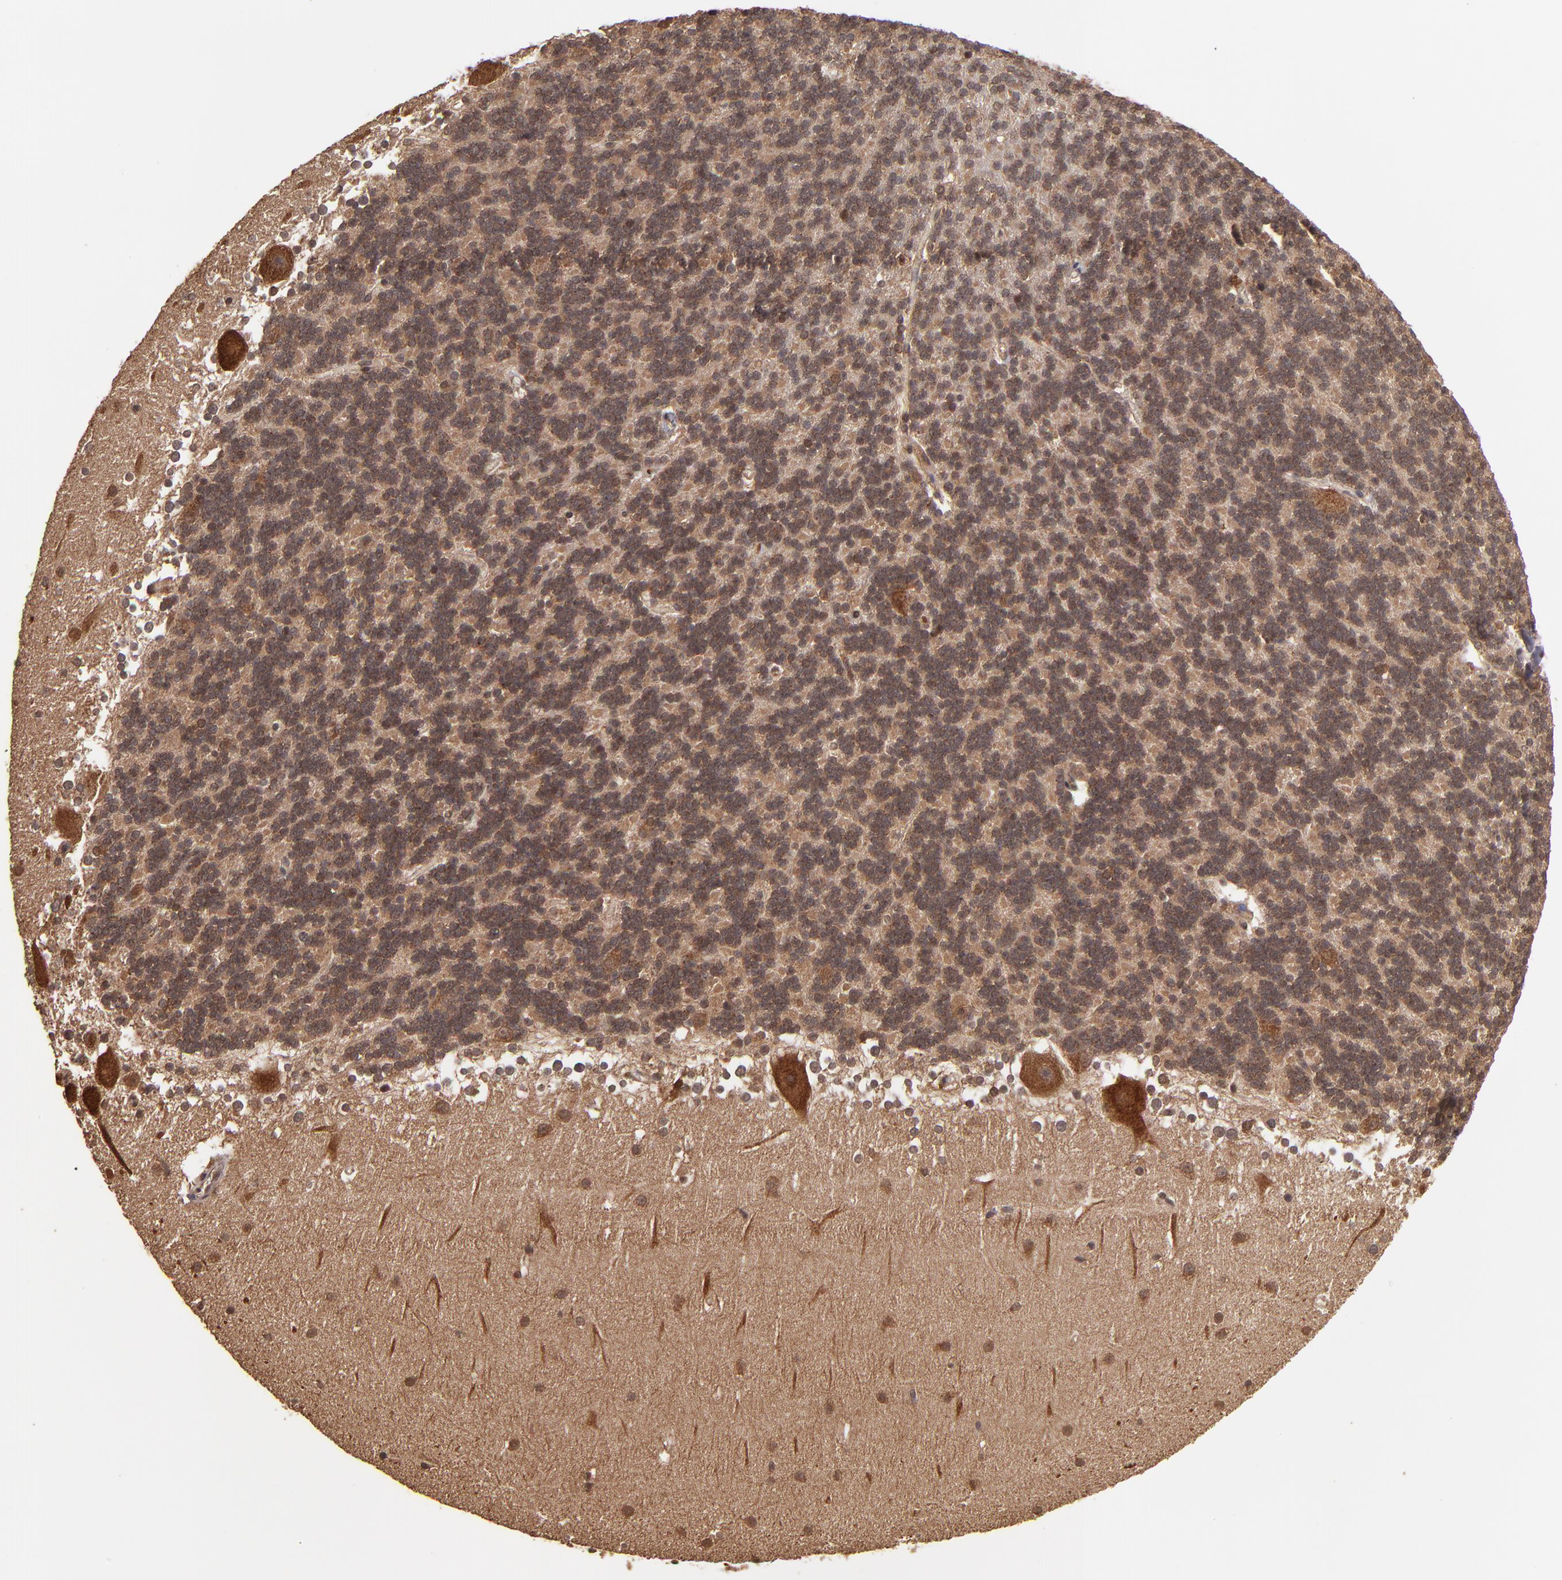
{"staining": {"intensity": "moderate", "quantity": ">75%", "location": "cytoplasmic/membranous"}, "tissue": "cerebellum", "cell_type": "Cells in granular layer", "image_type": "normal", "snomed": [{"axis": "morphology", "description": "Normal tissue, NOS"}, {"axis": "topography", "description": "Cerebellum"}], "caption": "DAB immunohistochemical staining of unremarkable cerebellum displays moderate cytoplasmic/membranous protein staining in about >75% of cells in granular layer.", "gene": "NFE2L2", "patient": {"sex": "female", "age": 19}}